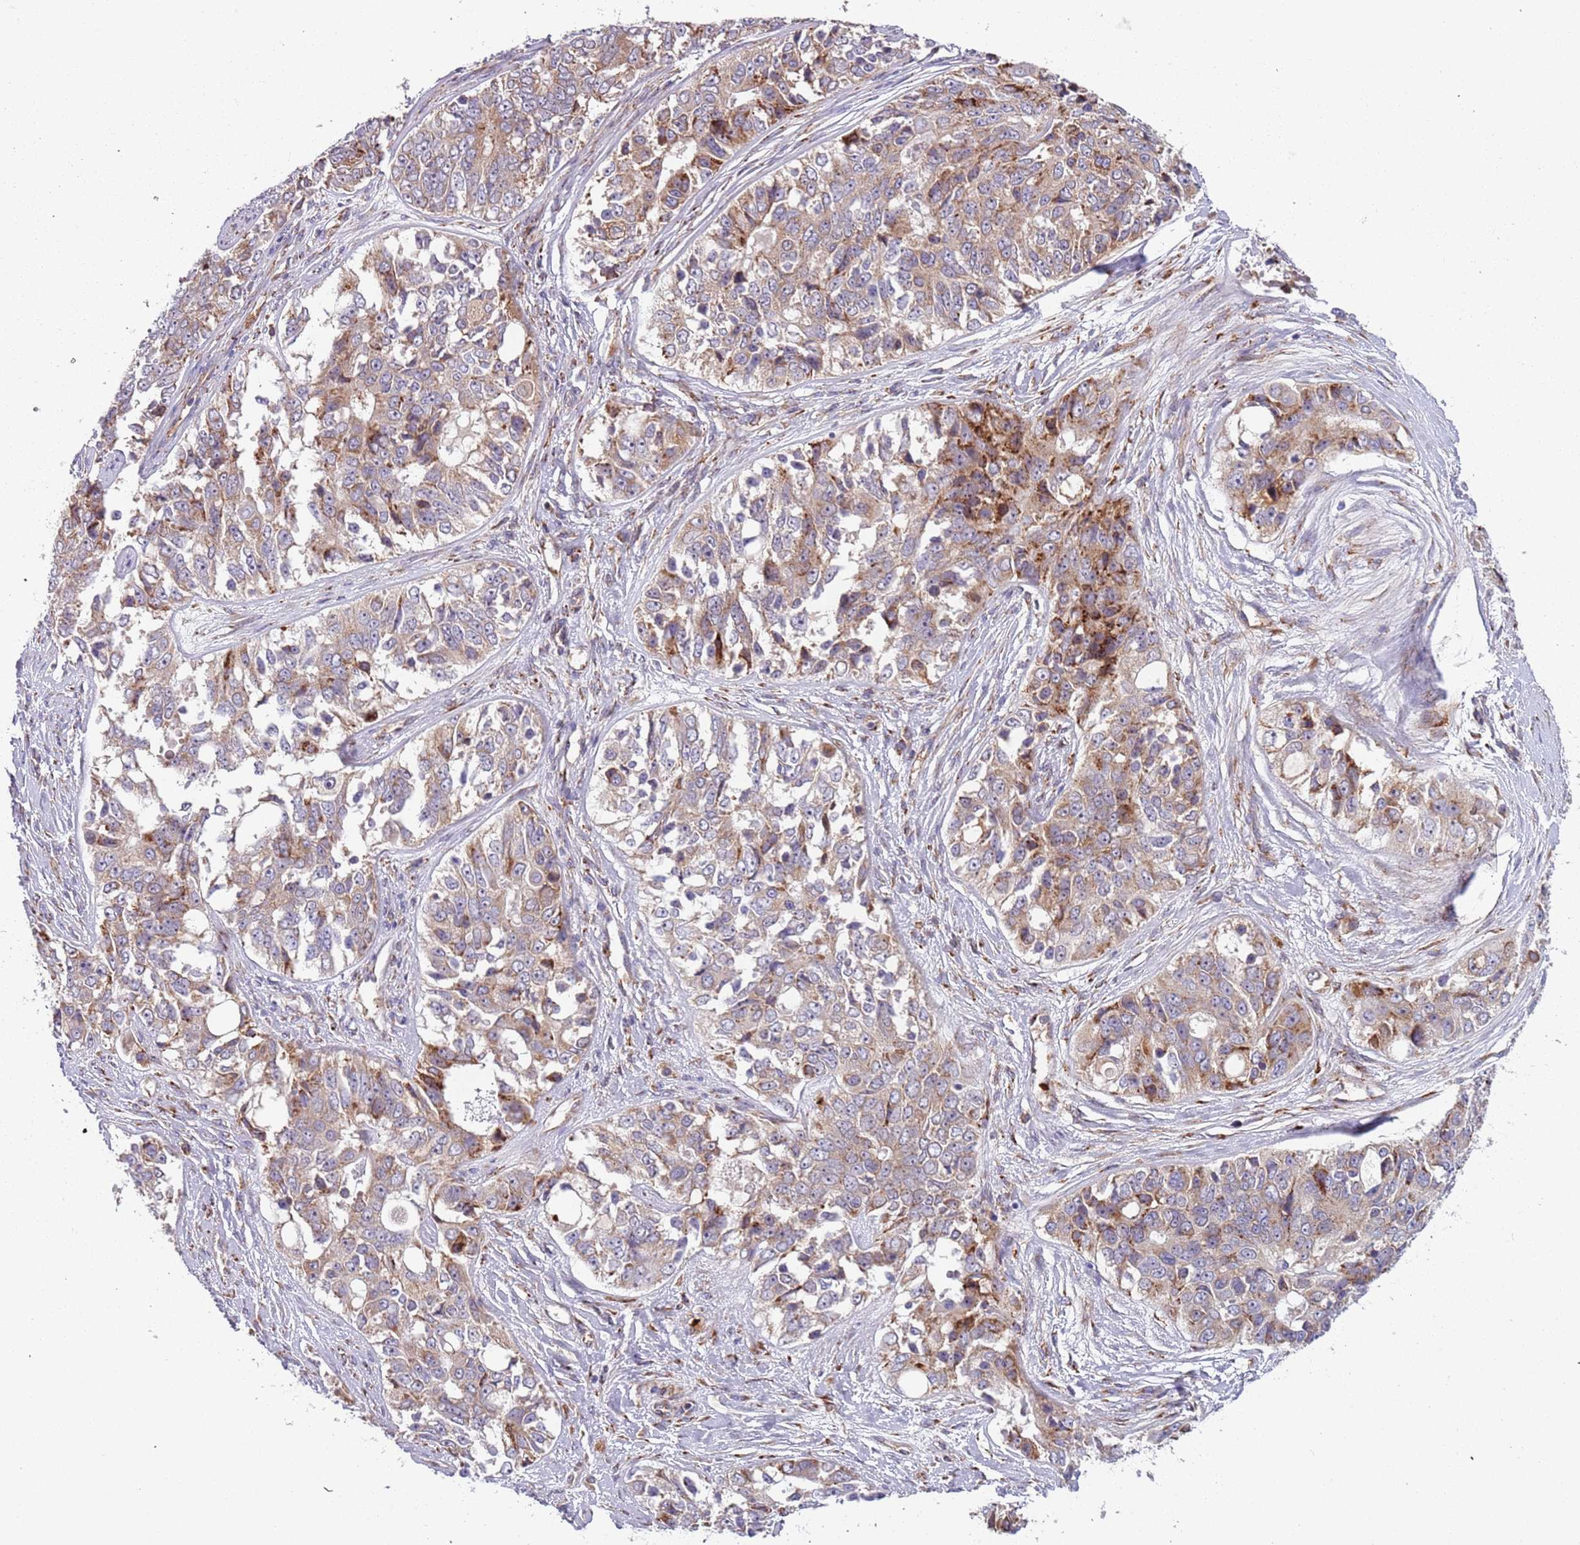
{"staining": {"intensity": "moderate", "quantity": ">75%", "location": "cytoplasmic/membranous"}, "tissue": "ovarian cancer", "cell_type": "Tumor cells", "image_type": "cancer", "snomed": [{"axis": "morphology", "description": "Carcinoma, endometroid"}, {"axis": "topography", "description": "Ovary"}], "caption": "Protein expression analysis of human ovarian endometroid carcinoma reveals moderate cytoplasmic/membranous expression in about >75% of tumor cells.", "gene": "VWCE", "patient": {"sex": "female", "age": 51}}